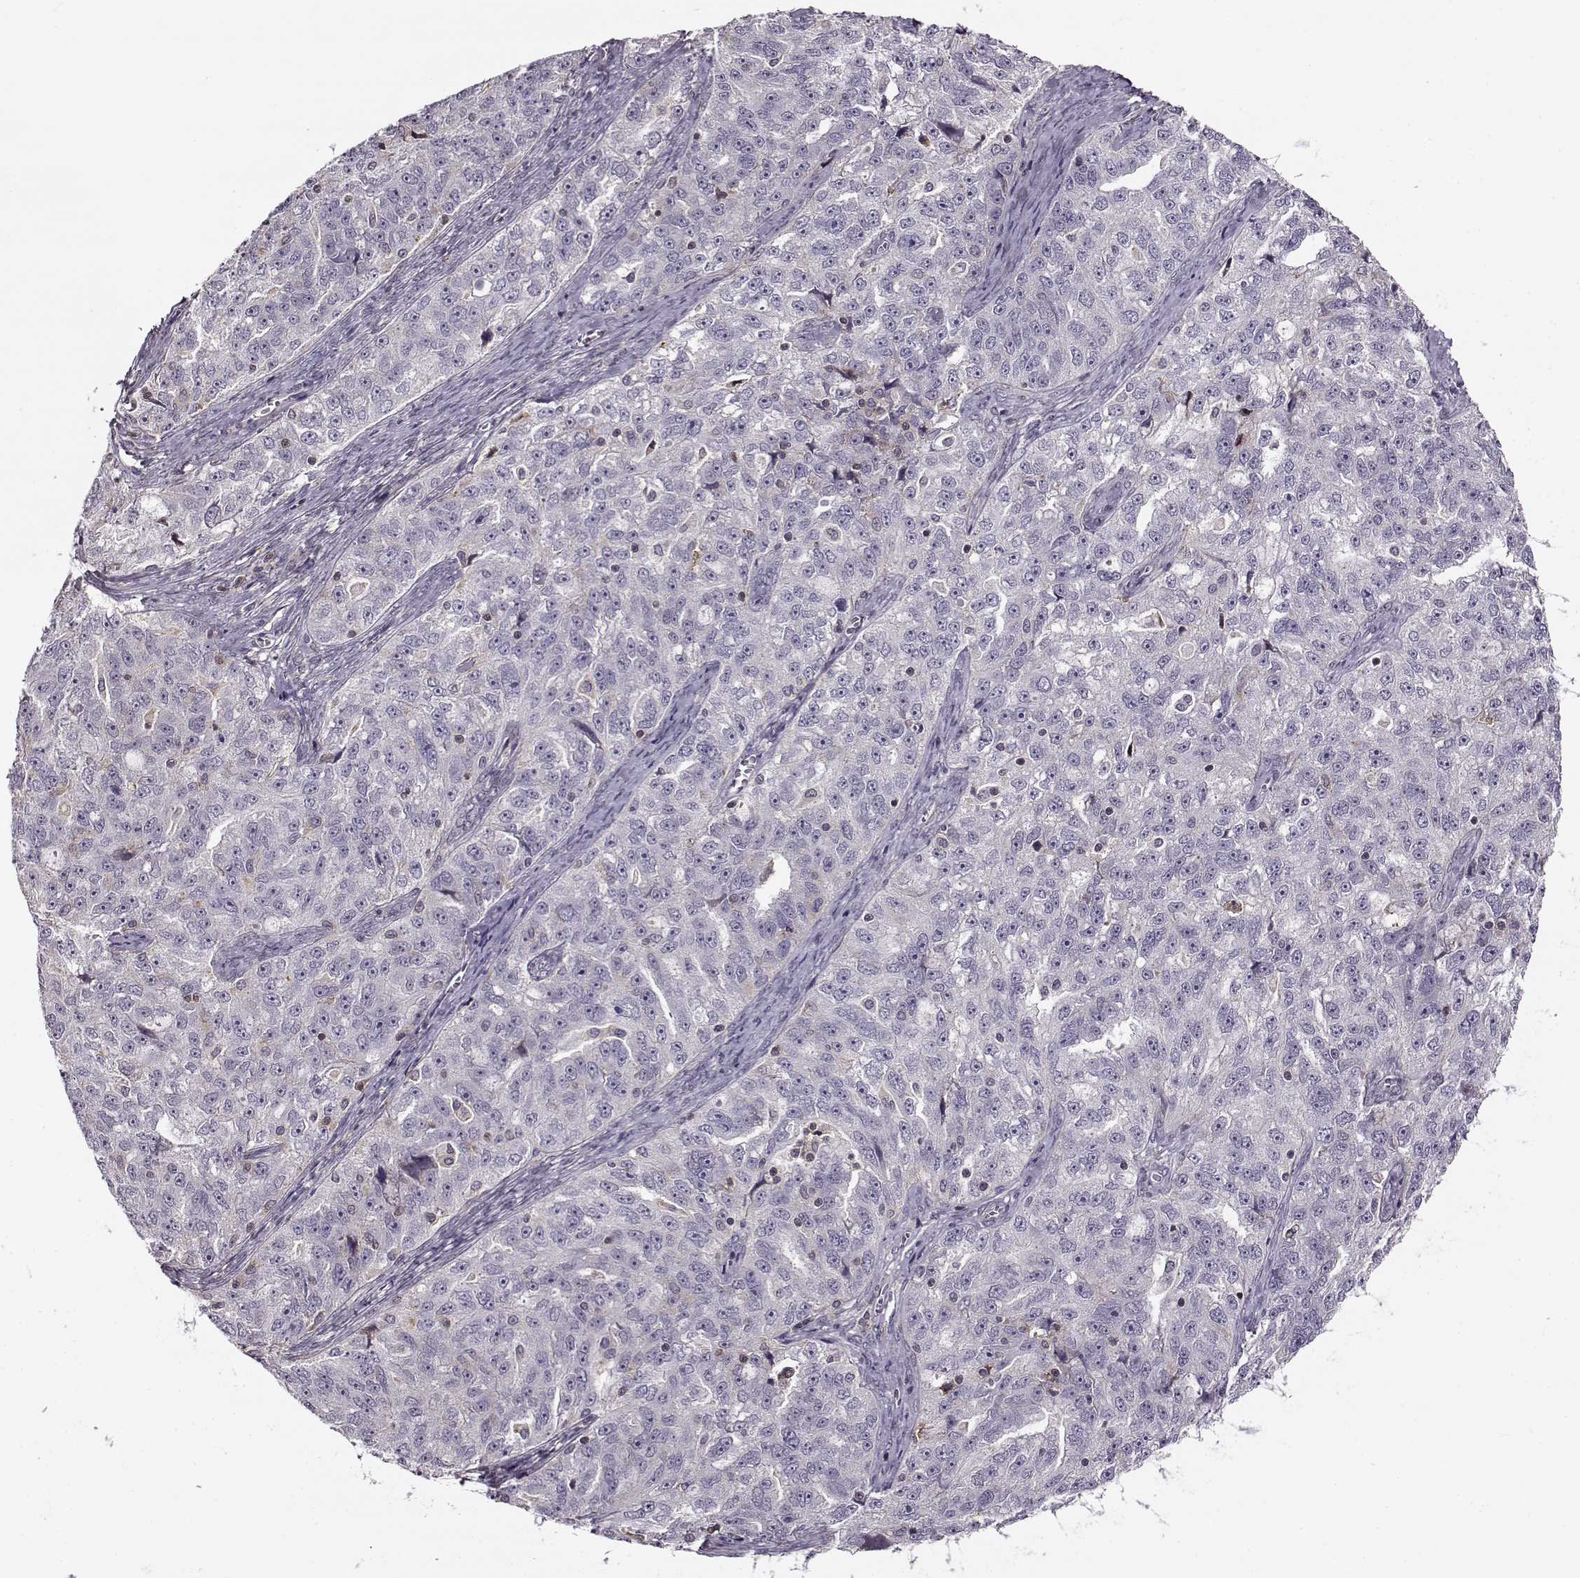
{"staining": {"intensity": "negative", "quantity": "none", "location": "none"}, "tissue": "ovarian cancer", "cell_type": "Tumor cells", "image_type": "cancer", "snomed": [{"axis": "morphology", "description": "Cystadenocarcinoma, serous, NOS"}, {"axis": "topography", "description": "Ovary"}], "caption": "DAB (3,3'-diaminobenzidine) immunohistochemical staining of ovarian serous cystadenocarcinoma reveals no significant staining in tumor cells. Brightfield microscopy of IHC stained with DAB (brown) and hematoxylin (blue), captured at high magnification.", "gene": "MFSD1", "patient": {"sex": "female", "age": 51}}